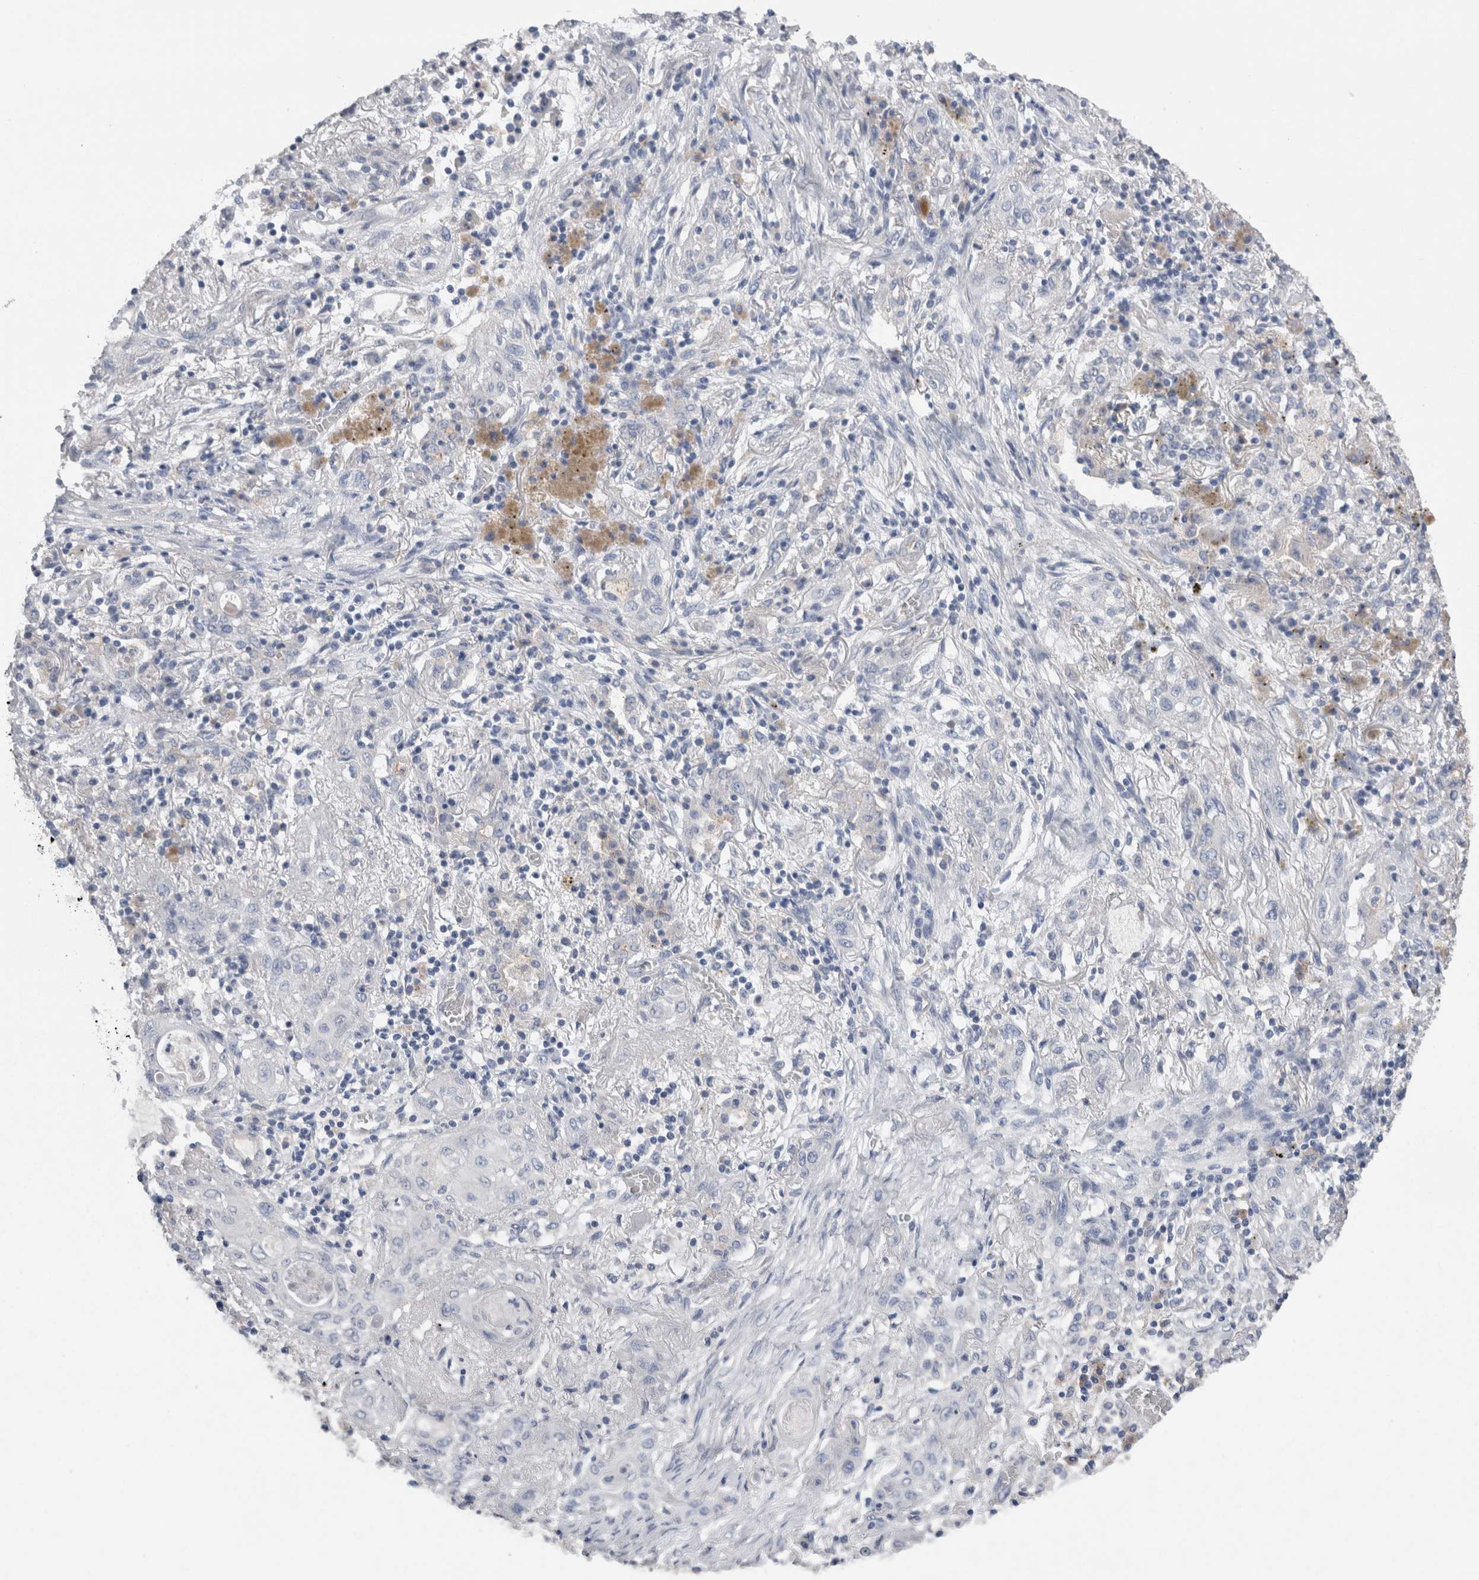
{"staining": {"intensity": "negative", "quantity": "none", "location": "none"}, "tissue": "lung cancer", "cell_type": "Tumor cells", "image_type": "cancer", "snomed": [{"axis": "morphology", "description": "Squamous cell carcinoma, NOS"}, {"axis": "topography", "description": "Lung"}], "caption": "Tumor cells show no significant protein positivity in lung cancer. (Stains: DAB immunohistochemistry (IHC) with hematoxylin counter stain, Microscopy: brightfield microscopy at high magnification).", "gene": "REG1A", "patient": {"sex": "female", "age": 47}}